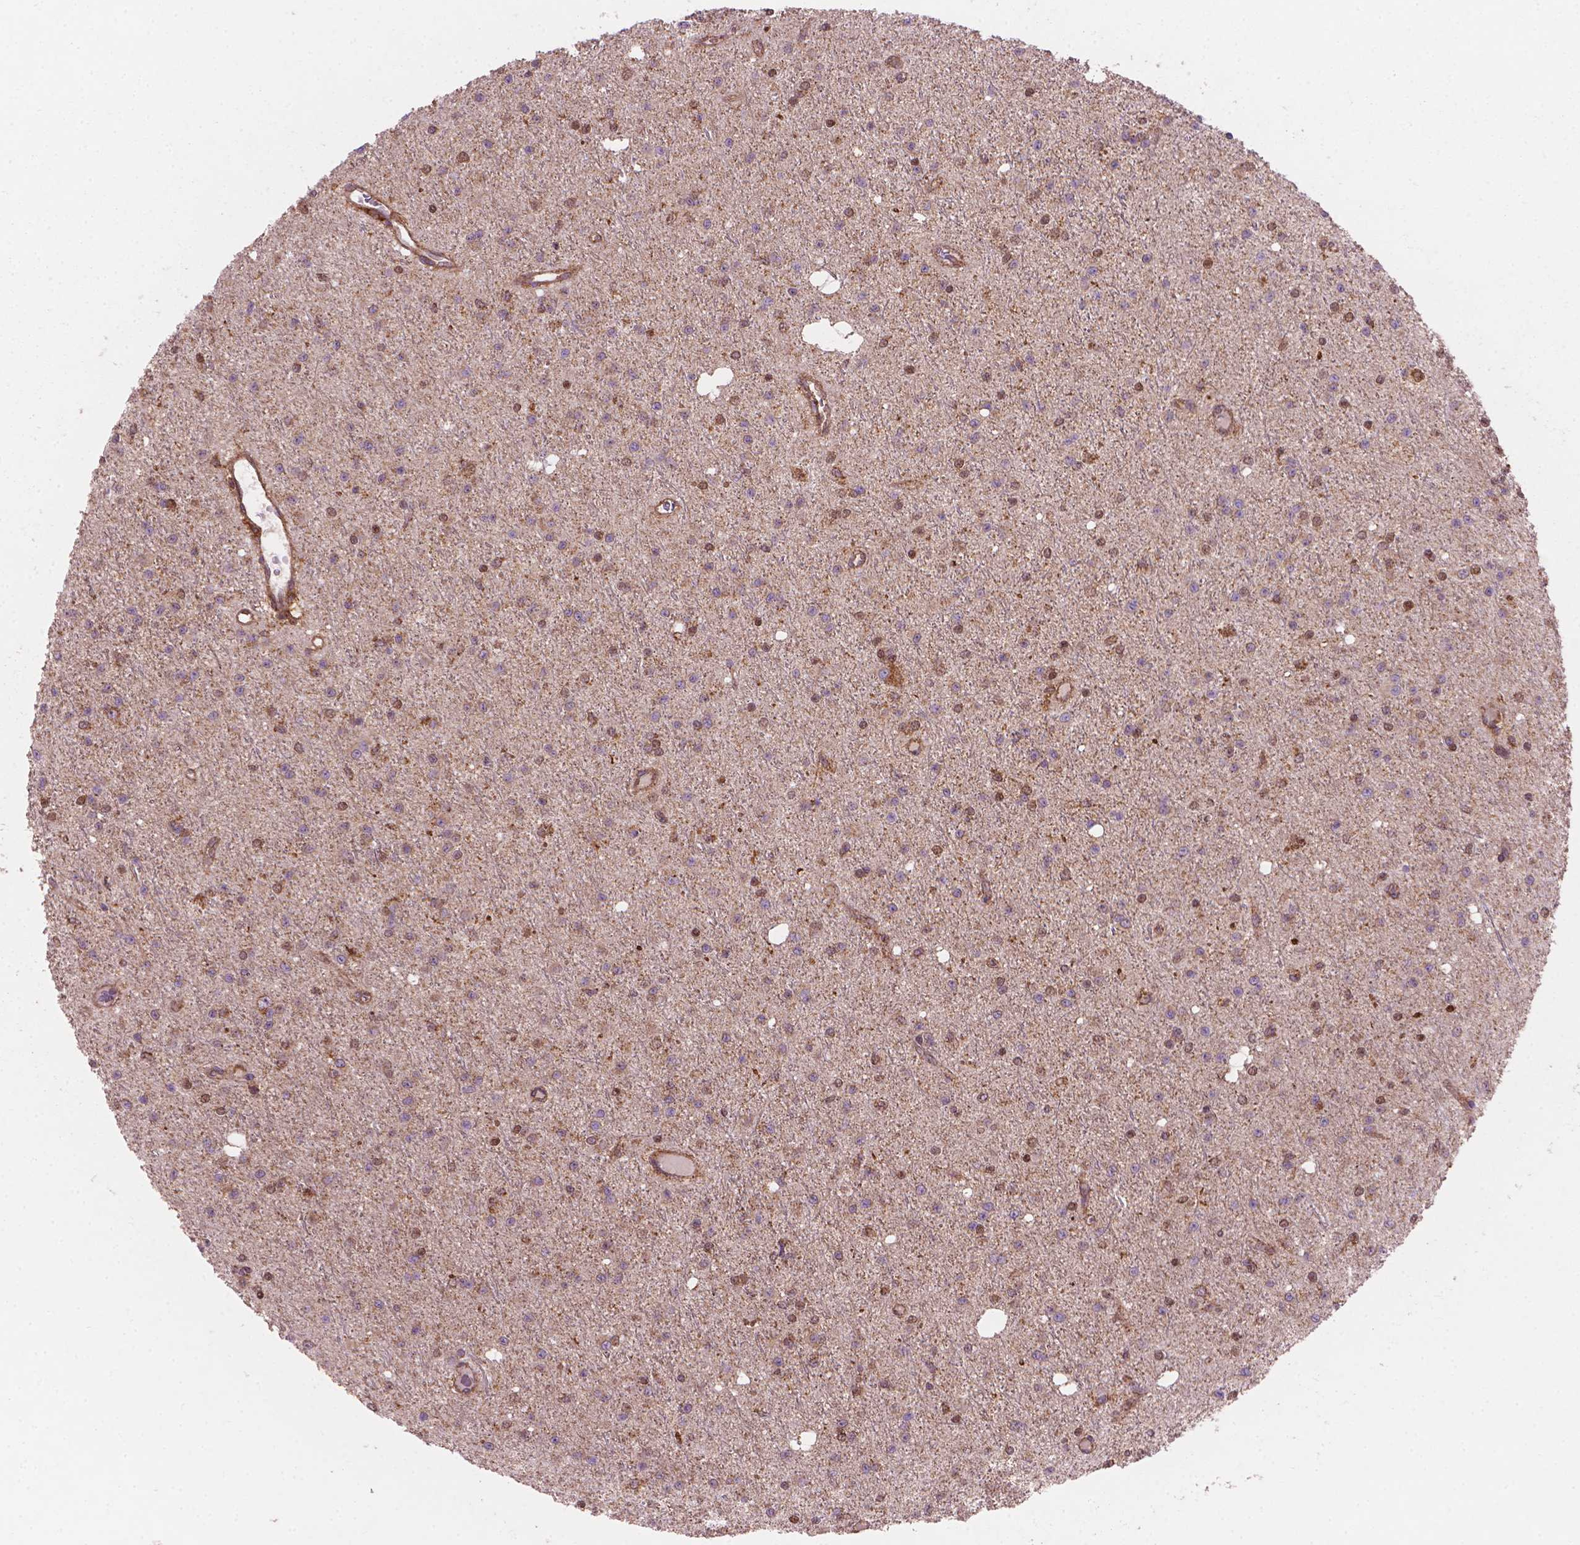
{"staining": {"intensity": "weak", "quantity": "25%-75%", "location": "cytoplasmic/membranous"}, "tissue": "glioma", "cell_type": "Tumor cells", "image_type": "cancer", "snomed": [{"axis": "morphology", "description": "Glioma, malignant, Low grade"}, {"axis": "topography", "description": "Brain"}], "caption": "About 25%-75% of tumor cells in human malignant glioma (low-grade) show weak cytoplasmic/membranous protein expression as visualized by brown immunohistochemical staining.", "gene": "VARS2", "patient": {"sex": "male", "age": 27}}